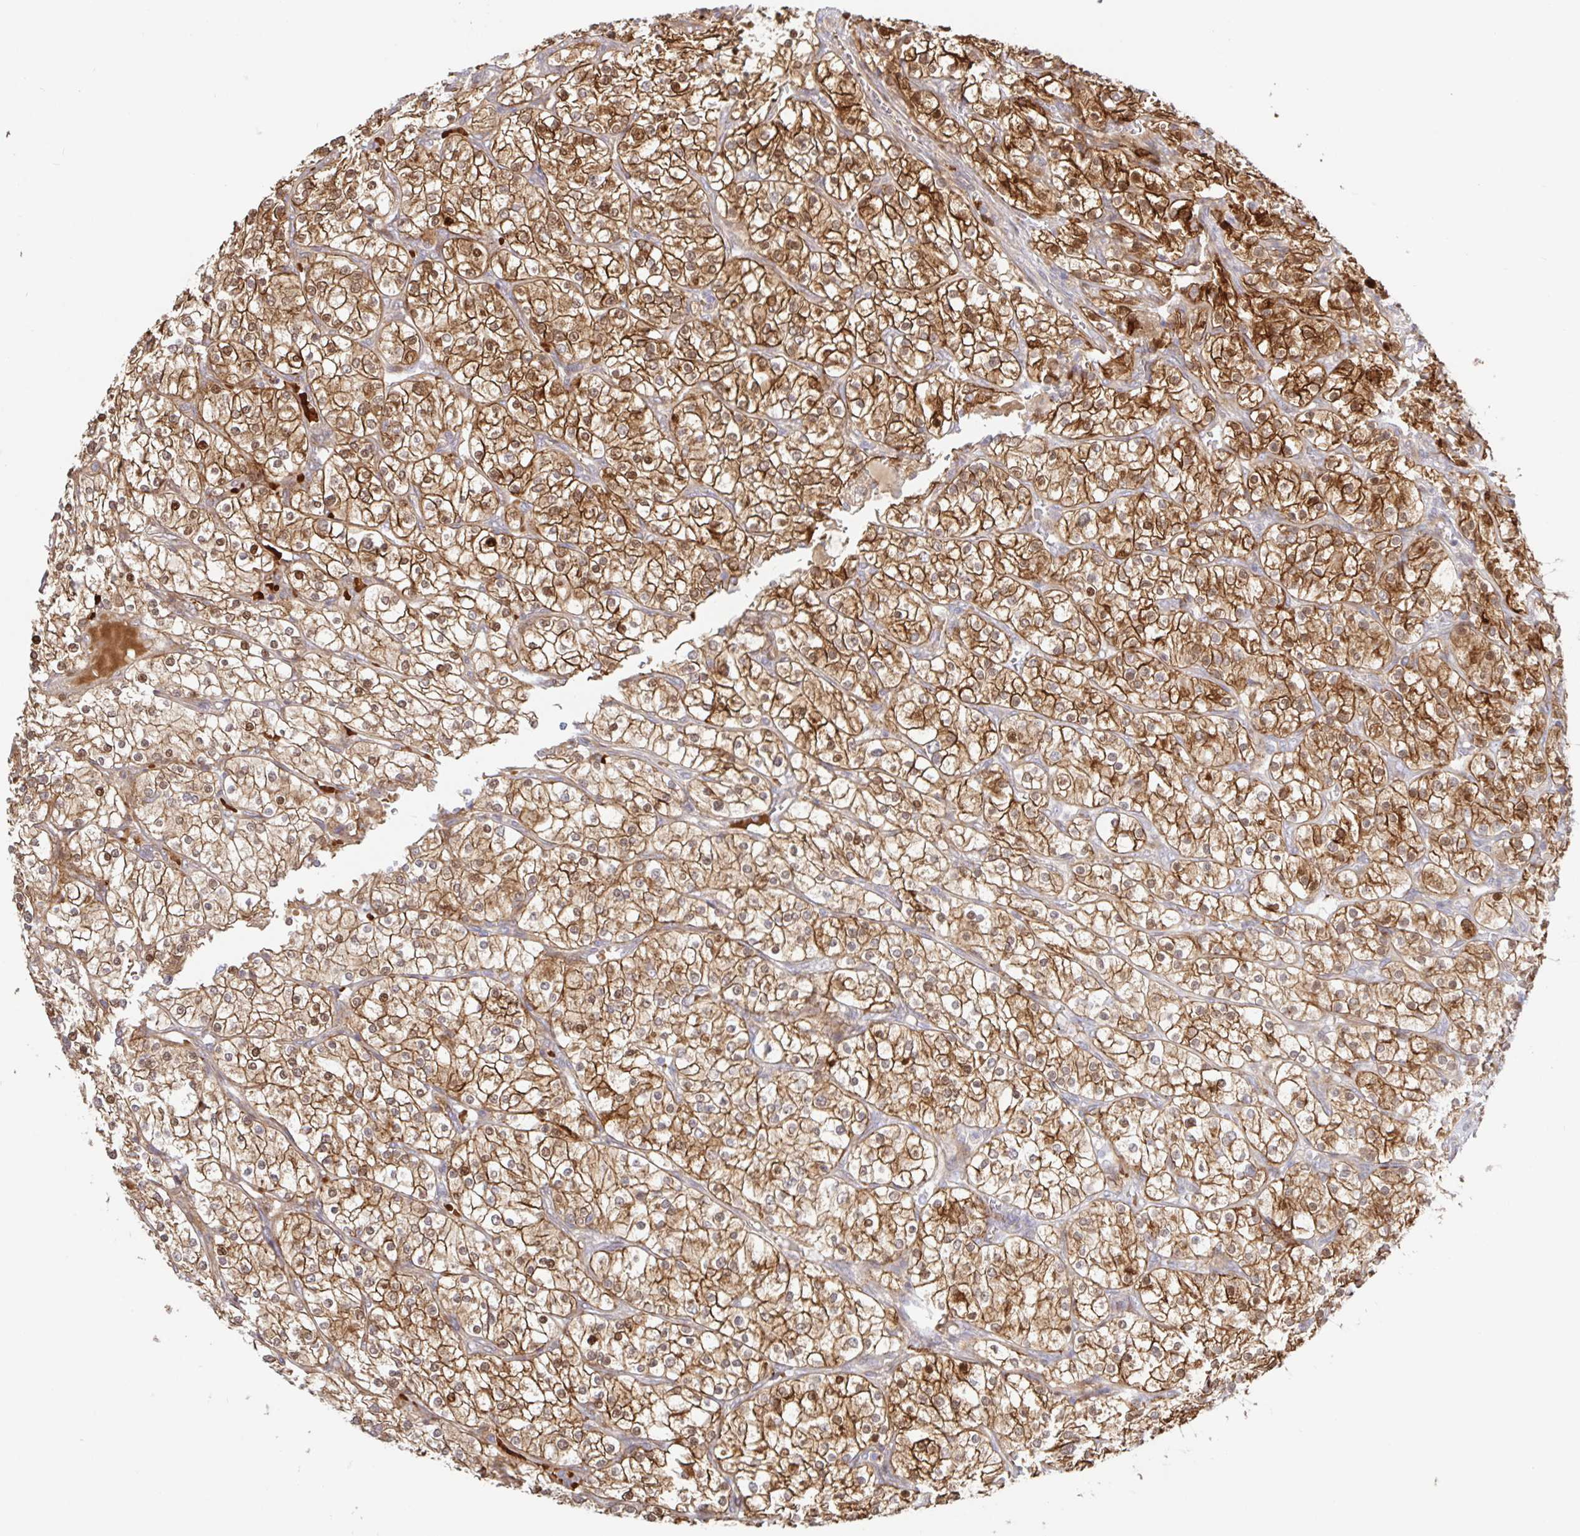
{"staining": {"intensity": "moderate", "quantity": ">75%", "location": "cytoplasmic/membranous"}, "tissue": "renal cancer", "cell_type": "Tumor cells", "image_type": "cancer", "snomed": [{"axis": "morphology", "description": "Adenocarcinoma, NOS"}, {"axis": "topography", "description": "Kidney"}], "caption": "Tumor cells demonstrate medium levels of moderate cytoplasmic/membranous staining in about >75% of cells in human adenocarcinoma (renal).", "gene": "AACS", "patient": {"sex": "male", "age": 80}}